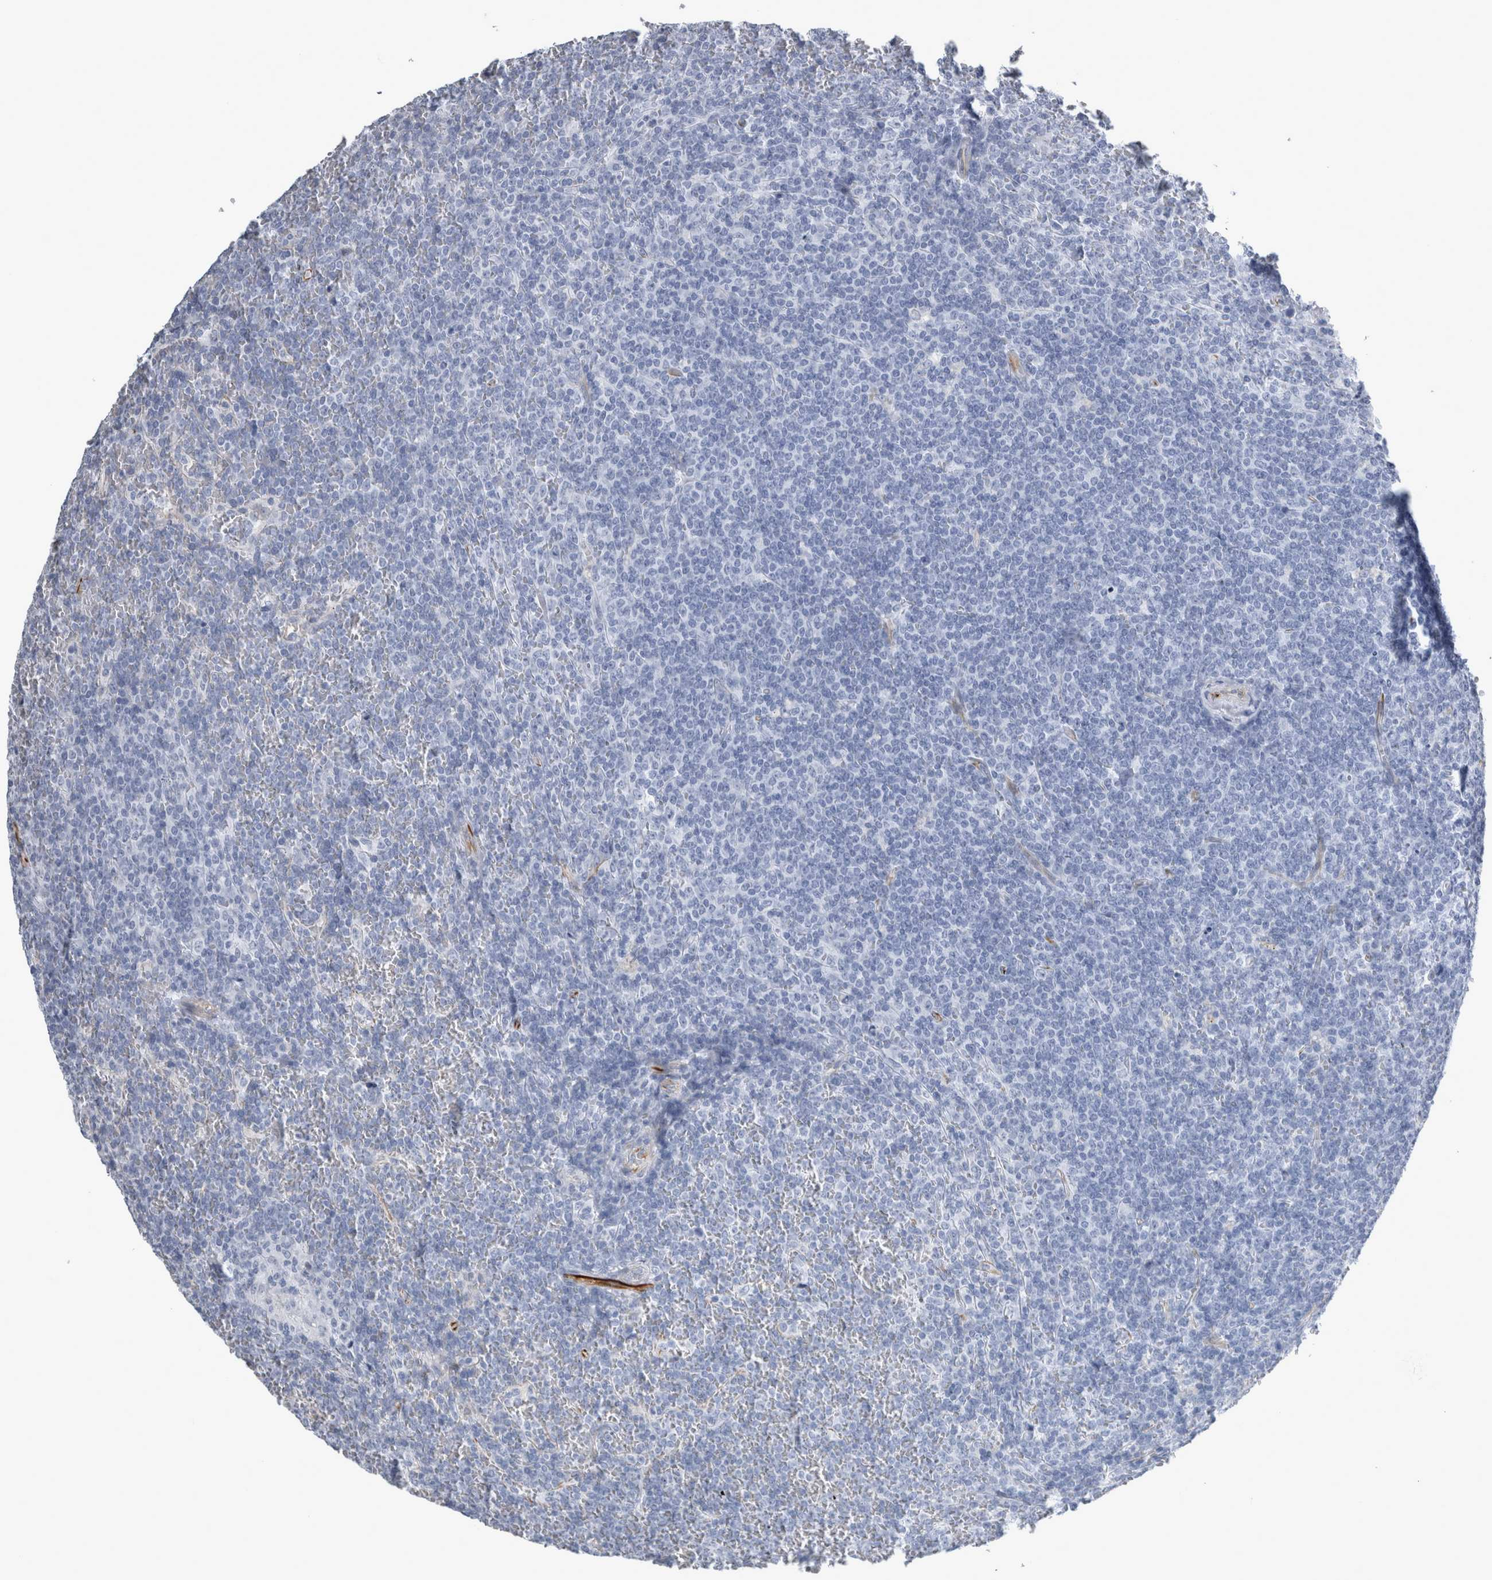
{"staining": {"intensity": "negative", "quantity": "none", "location": "none"}, "tissue": "lymphoma", "cell_type": "Tumor cells", "image_type": "cancer", "snomed": [{"axis": "morphology", "description": "Malignant lymphoma, non-Hodgkin's type, Low grade"}, {"axis": "topography", "description": "Spleen"}], "caption": "High magnification brightfield microscopy of lymphoma stained with DAB (brown) and counterstained with hematoxylin (blue): tumor cells show no significant staining.", "gene": "VWDE", "patient": {"sex": "female", "age": 19}}